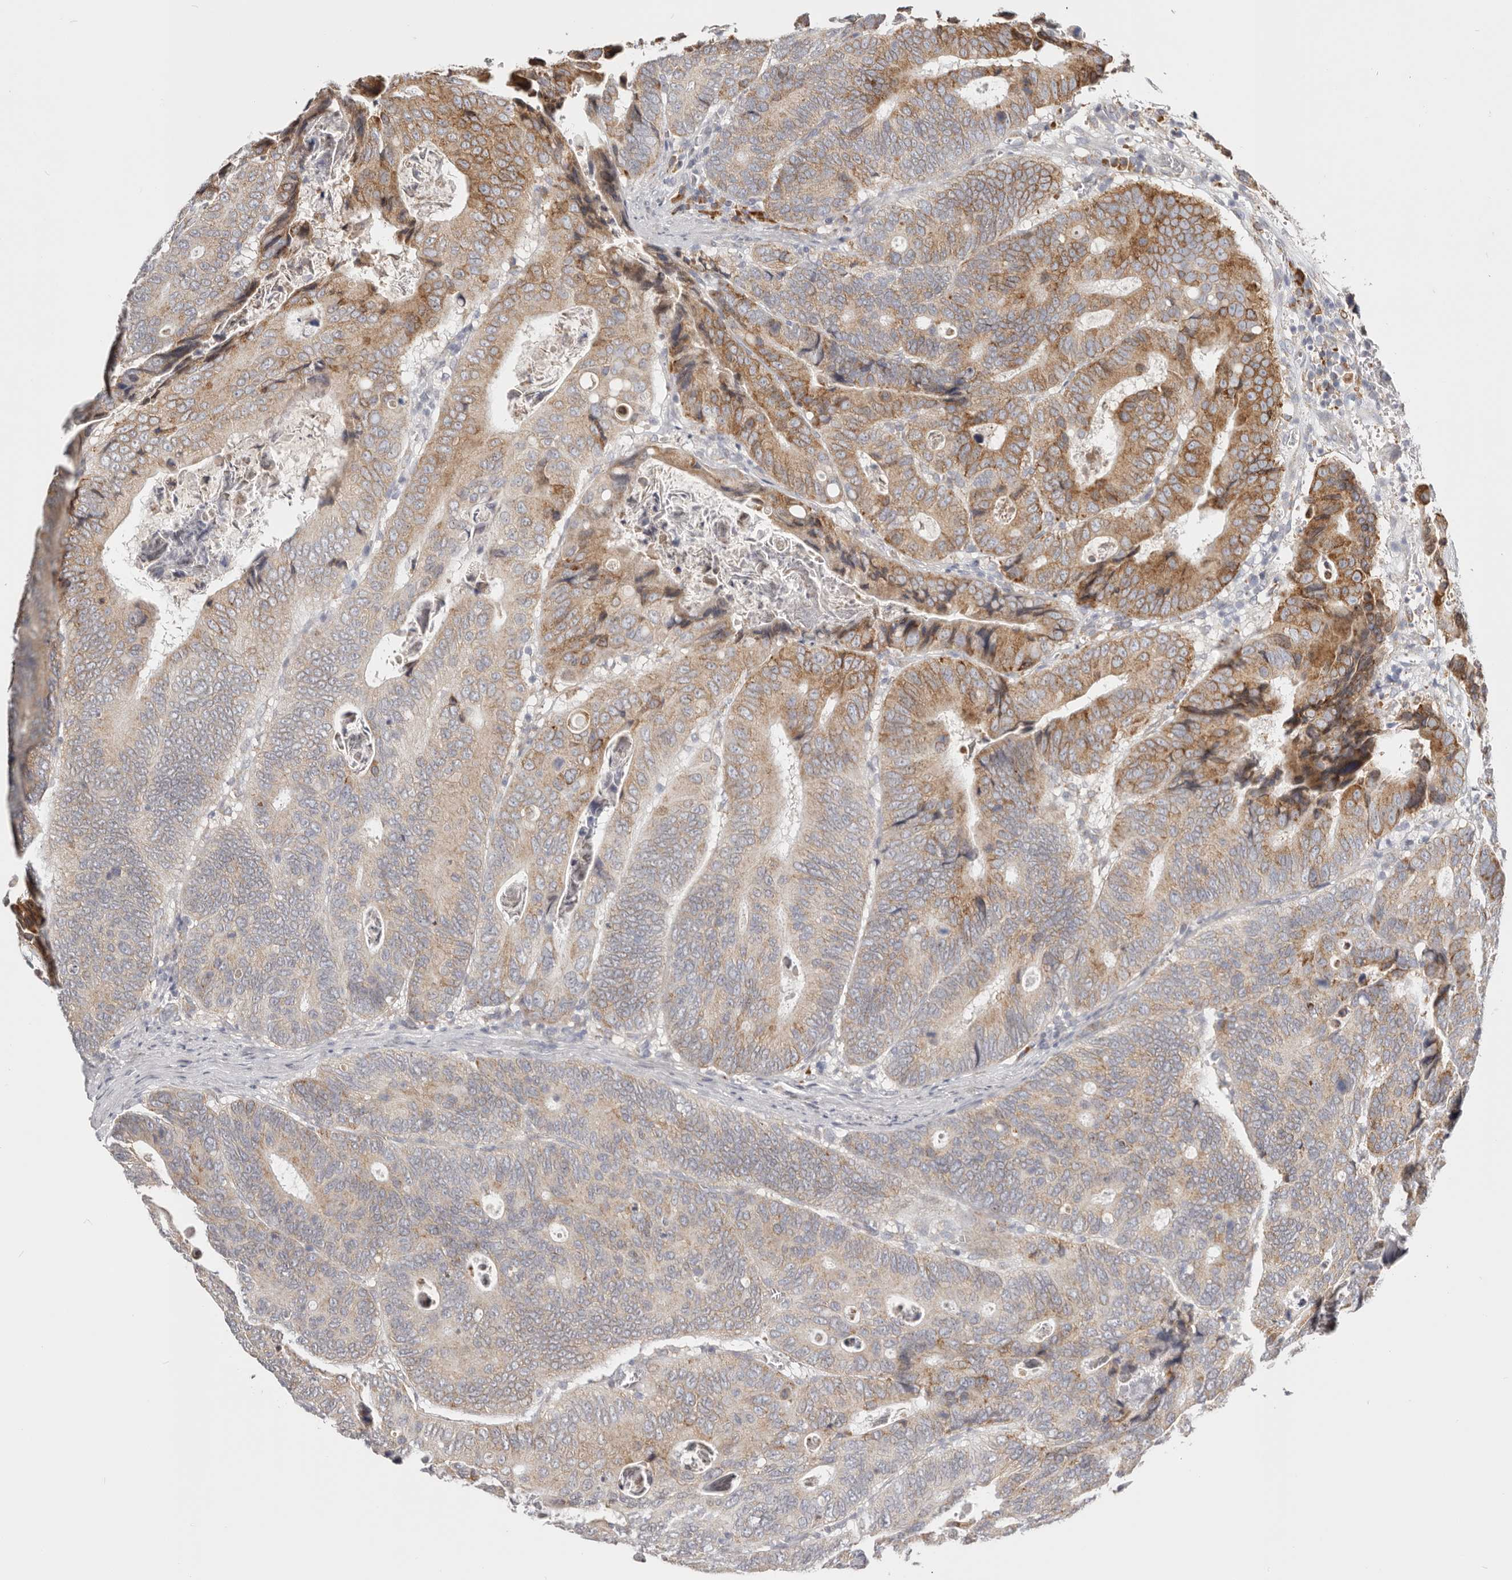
{"staining": {"intensity": "moderate", "quantity": "<25%", "location": "cytoplasmic/membranous"}, "tissue": "colorectal cancer", "cell_type": "Tumor cells", "image_type": "cancer", "snomed": [{"axis": "morphology", "description": "Inflammation, NOS"}, {"axis": "morphology", "description": "Adenocarcinoma, NOS"}, {"axis": "topography", "description": "Colon"}], "caption": "High-power microscopy captured an immunohistochemistry (IHC) image of adenocarcinoma (colorectal), revealing moderate cytoplasmic/membranous positivity in approximately <25% of tumor cells.", "gene": "IL32", "patient": {"sex": "male", "age": 72}}